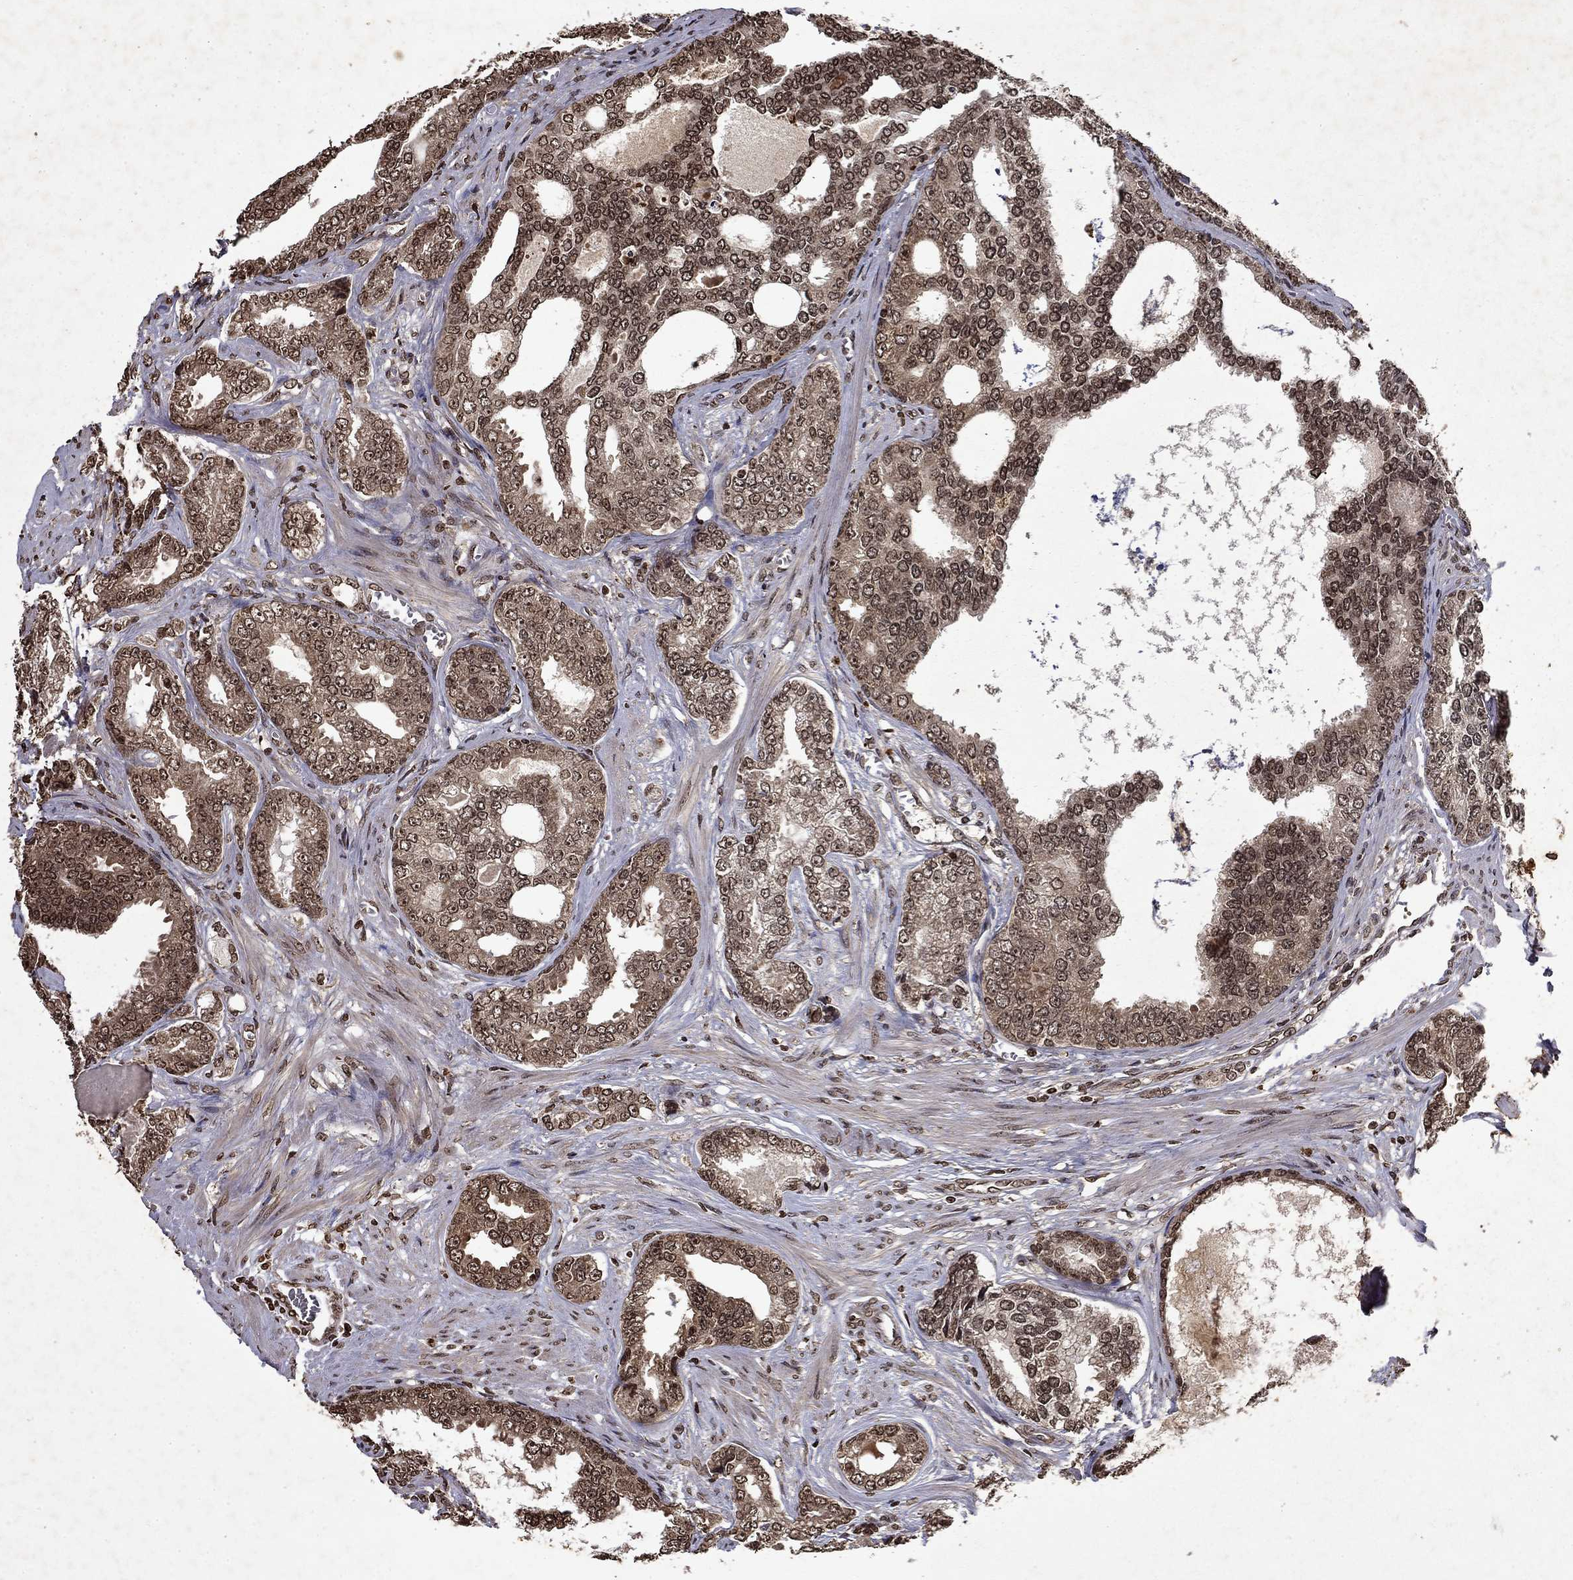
{"staining": {"intensity": "weak", "quantity": "25%-75%", "location": "cytoplasmic/membranous,nuclear"}, "tissue": "prostate cancer", "cell_type": "Tumor cells", "image_type": "cancer", "snomed": [{"axis": "morphology", "description": "Adenocarcinoma, NOS"}, {"axis": "topography", "description": "Prostate"}], "caption": "Immunohistochemistry staining of adenocarcinoma (prostate), which demonstrates low levels of weak cytoplasmic/membranous and nuclear staining in approximately 25%-75% of tumor cells indicating weak cytoplasmic/membranous and nuclear protein expression. The staining was performed using DAB (brown) for protein detection and nuclei were counterstained in hematoxylin (blue).", "gene": "PIN4", "patient": {"sex": "male", "age": 67}}